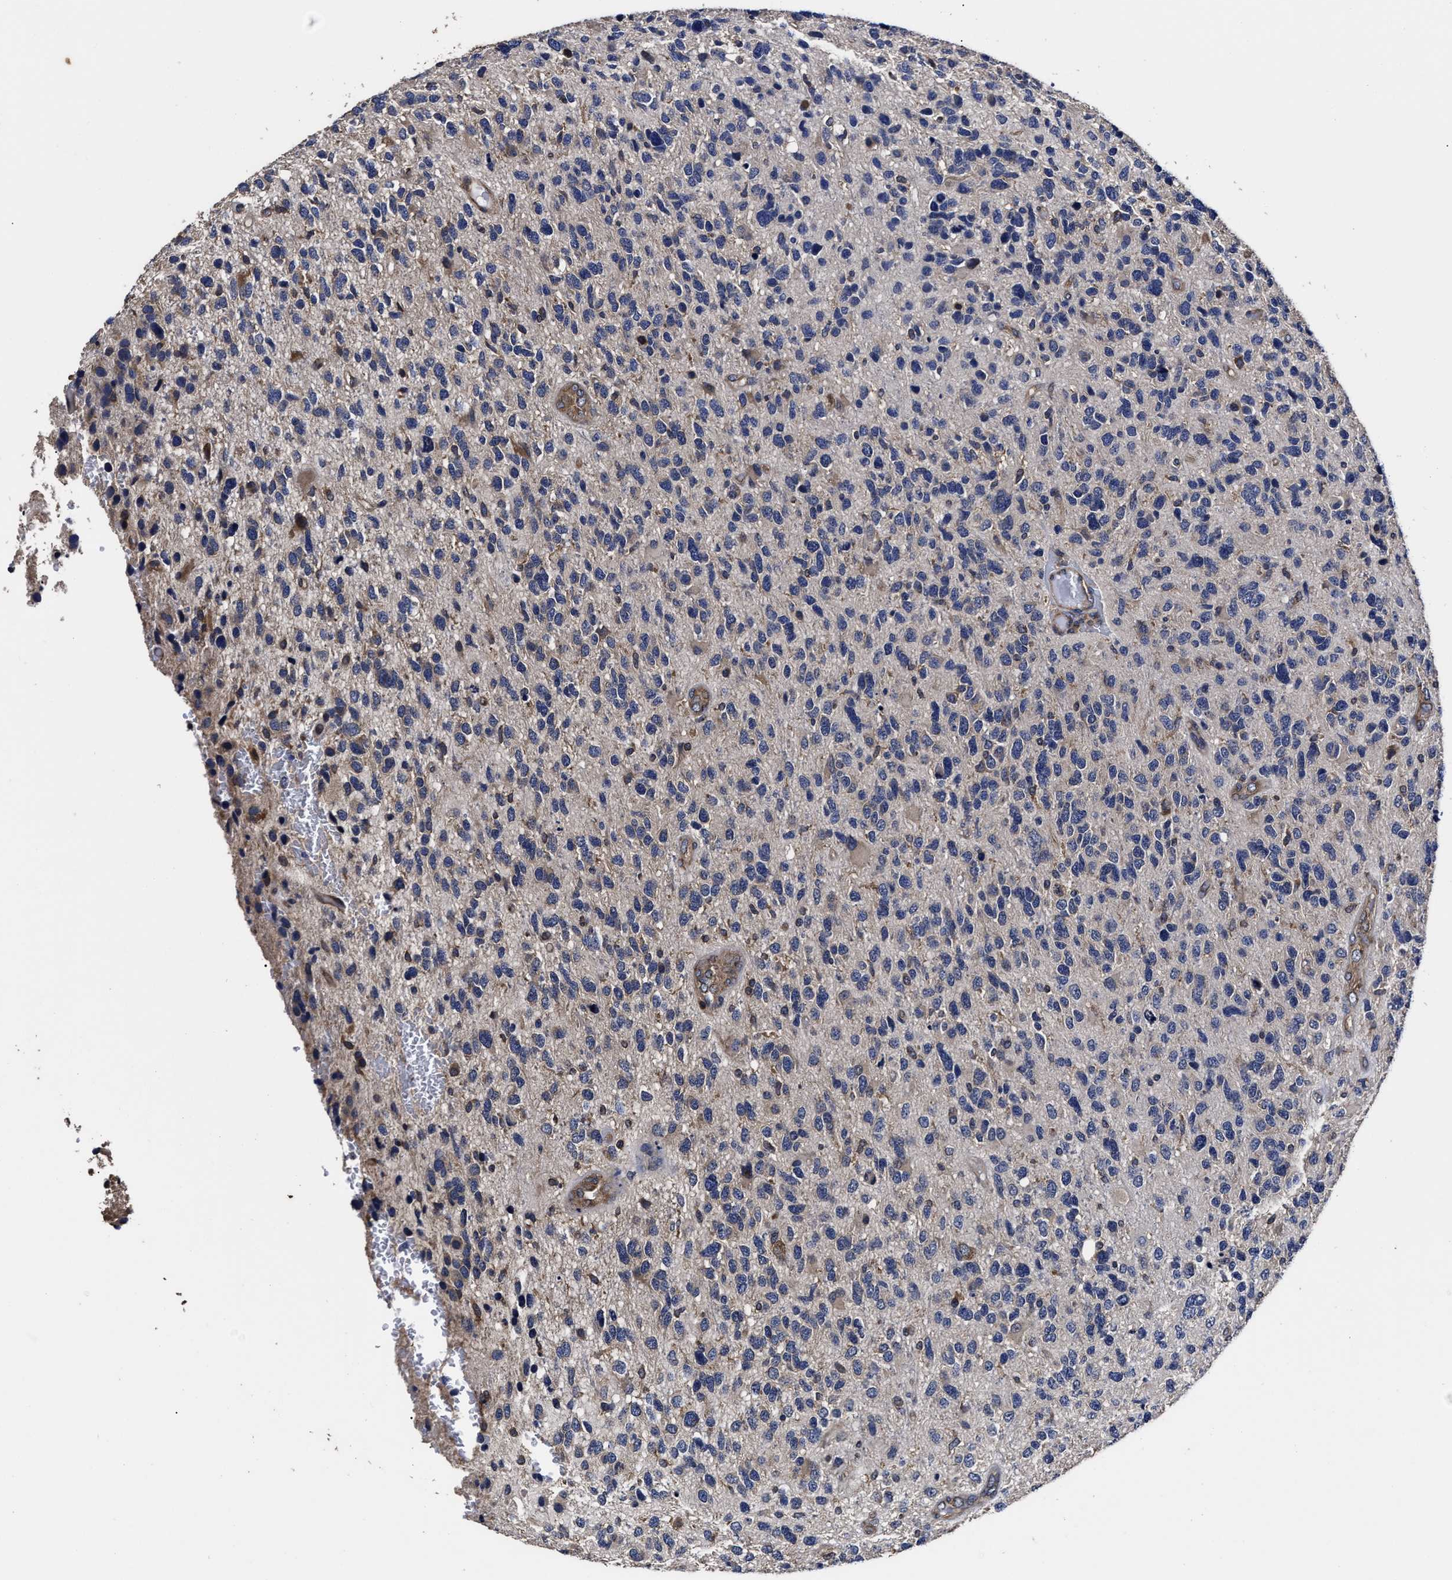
{"staining": {"intensity": "negative", "quantity": "none", "location": "none"}, "tissue": "glioma", "cell_type": "Tumor cells", "image_type": "cancer", "snomed": [{"axis": "morphology", "description": "Glioma, malignant, High grade"}, {"axis": "topography", "description": "Brain"}], "caption": "An IHC image of high-grade glioma (malignant) is shown. There is no staining in tumor cells of high-grade glioma (malignant).", "gene": "AVEN", "patient": {"sex": "female", "age": 58}}